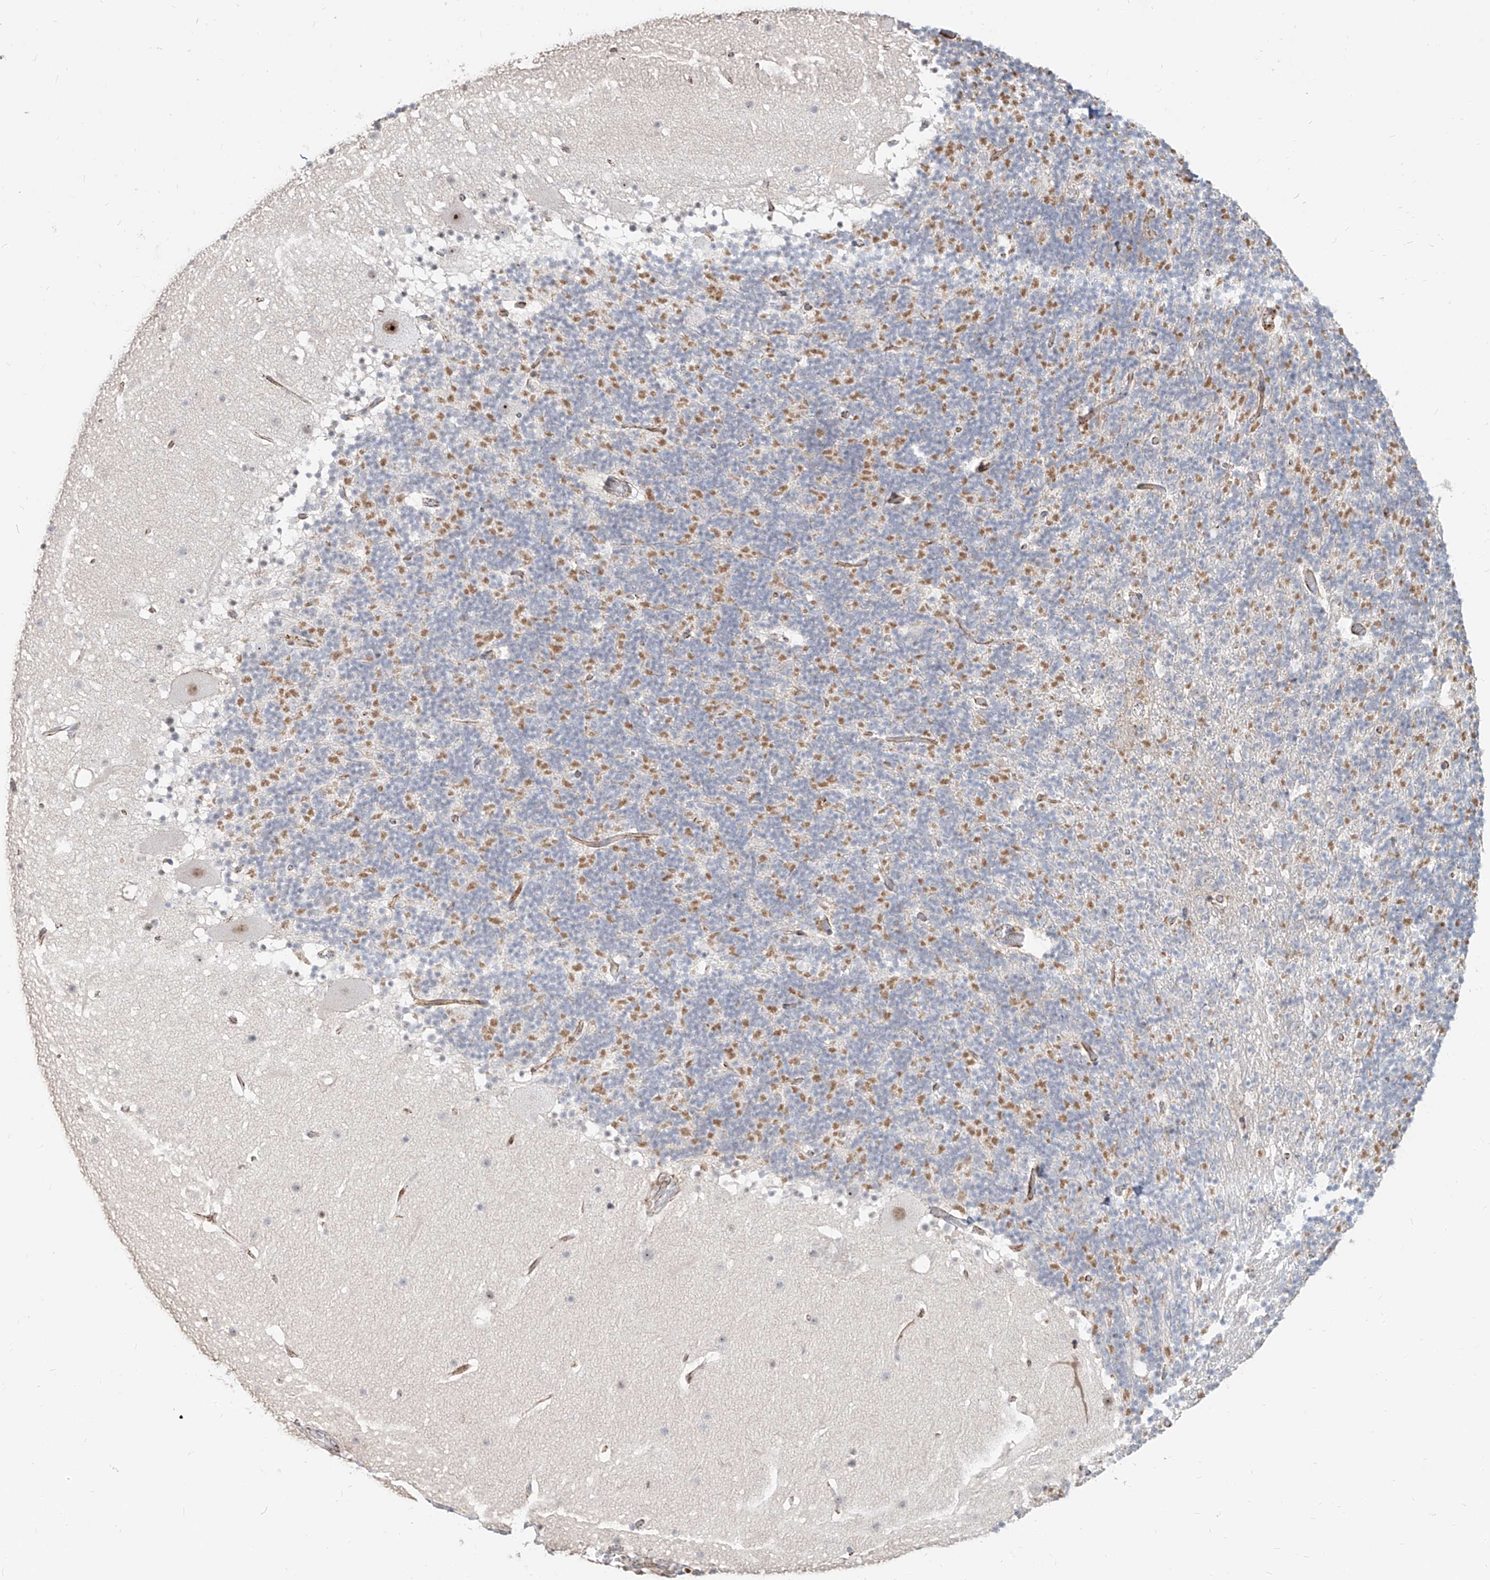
{"staining": {"intensity": "negative", "quantity": "none", "location": "none"}, "tissue": "cerebellum", "cell_type": "Cells in granular layer", "image_type": "normal", "snomed": [{"axis": "morphology", "description": "Normal tissue, NOS"}, {"axis": "topography", "description": "Cerebellum"}], "caption": "An immunohistochemistry (IHC) photomicrograph of normal cerebellum is shown. There is no staining in cells in granular layer of cerebellum. Brightfield microscopy of immunohistochemistry stained with DAB (brown) and hematoxylin (blue), captured at high magnification.", "gene": "ZNF710", "patient": {"sex": "male", "age": 57}}